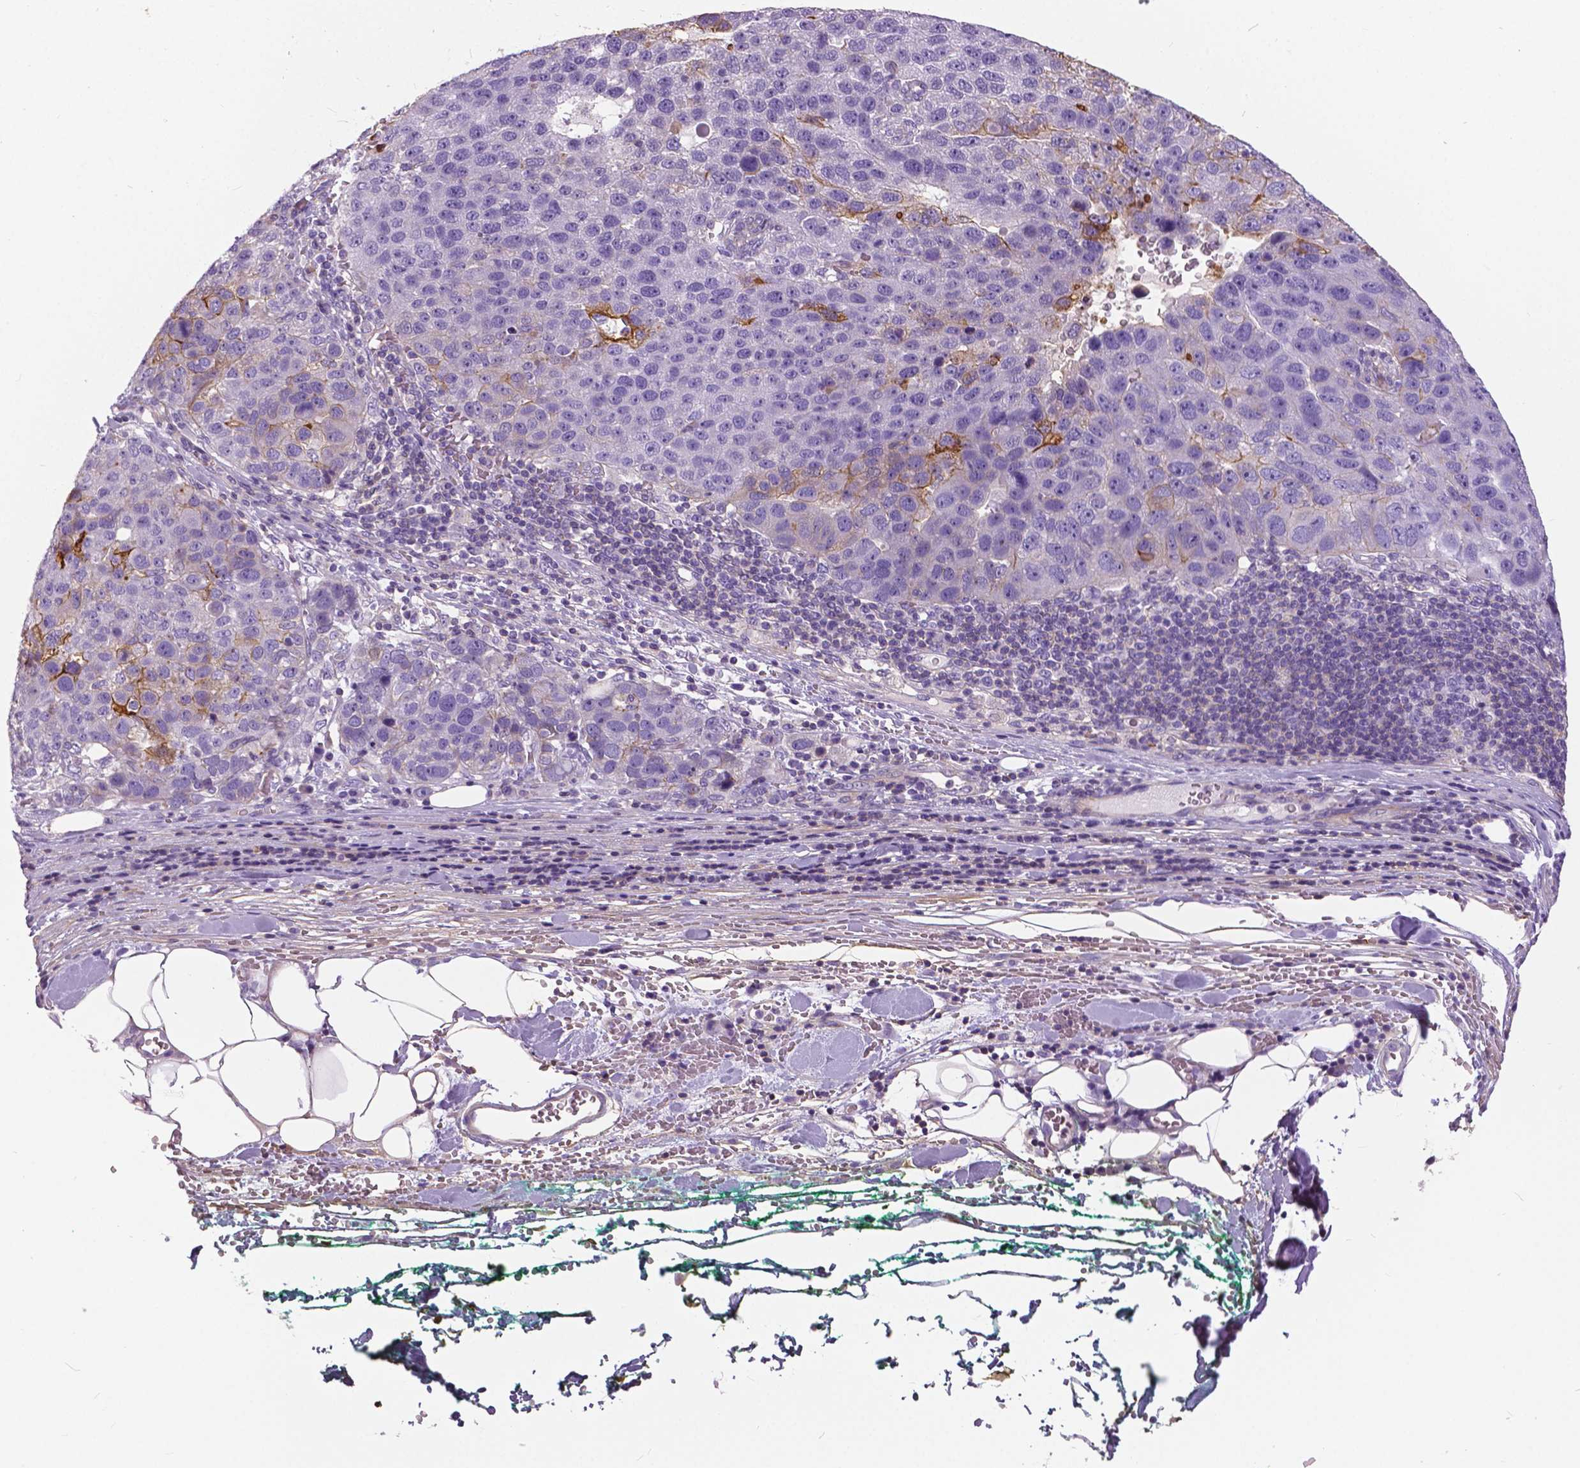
{"staining": {"intensity": "moderate", "quantity": "<25%", "location": "cytoplasmic/membranous"}, "tissue": "pancreatic cancer", "cell_type": "Tumor cells", "image_type": "cancer", "snomed": [{"axis": "morphology", "description": "Adenocarcinoma, NOS"}, {"axis": "topography", "description": "Pancreas"}], "caption": "IHC histopathology image of neoplastic tissue: adenocarcinoma (pancreatic) stained using immunohistochemistry demonstrates low levels of moderate protein expression localized specifically in the cytoplasmic/membranous of tumor cells, appearing as a cytoplasmic/membranous brown color.", "gene": "ANXA13", "patient": {"sex": "female", "age": 61}}